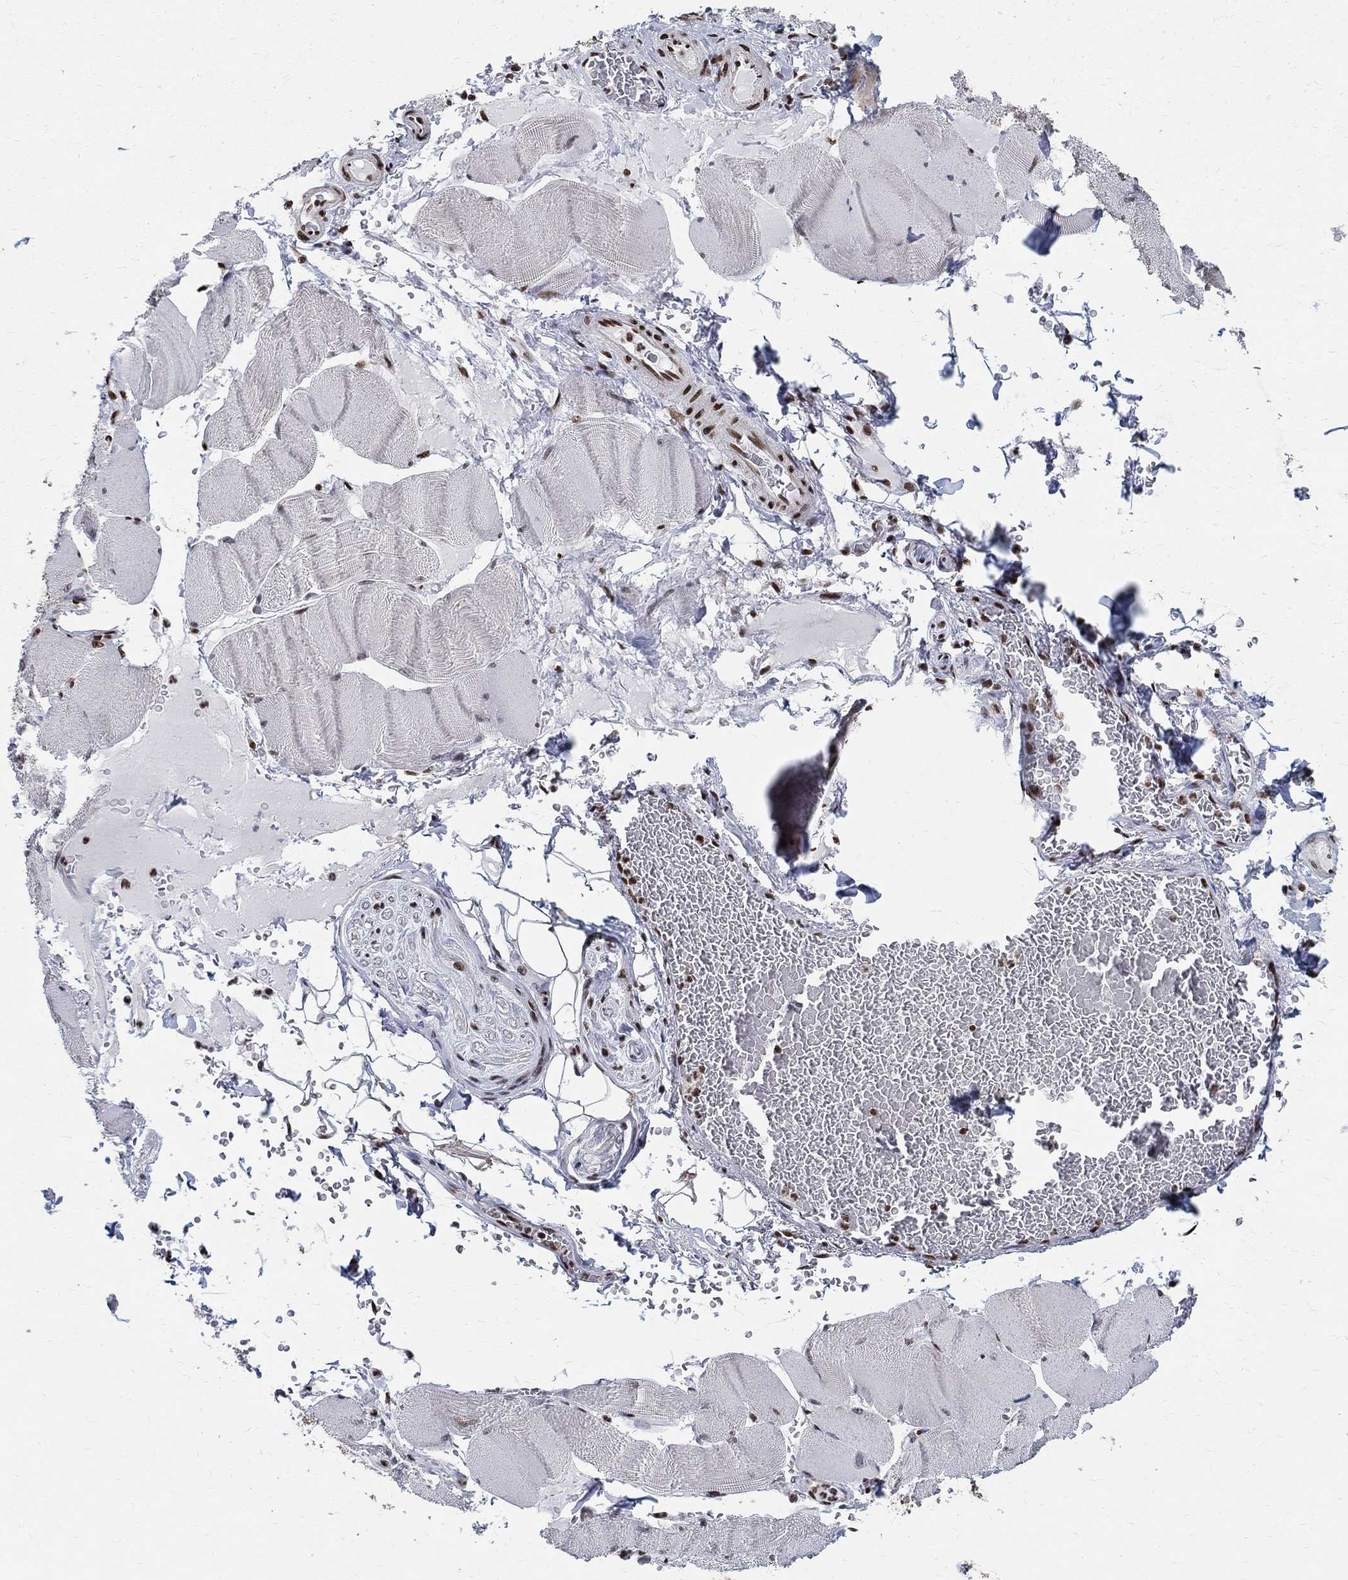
{"staining": {"intensity": "moderate", "quantity": "<25%", "location": "nuclear"}, "tissue": "skeletal muscle", "cell_type": "Myocytes", "image_type": "normal", "snomed": [{"axis": "morphology", "description": "Normal tissue, NOS"}, {"axis": "topography", "description": "Skeletal muscle"}], "caption": "Protein expression analysis of unremarkable human skeletal muscle reveals moderate nuclear positivity in approximately <25% of myocytes.", "gene": "FBXO16", "patient": {"sex": "male", "age": 56}}